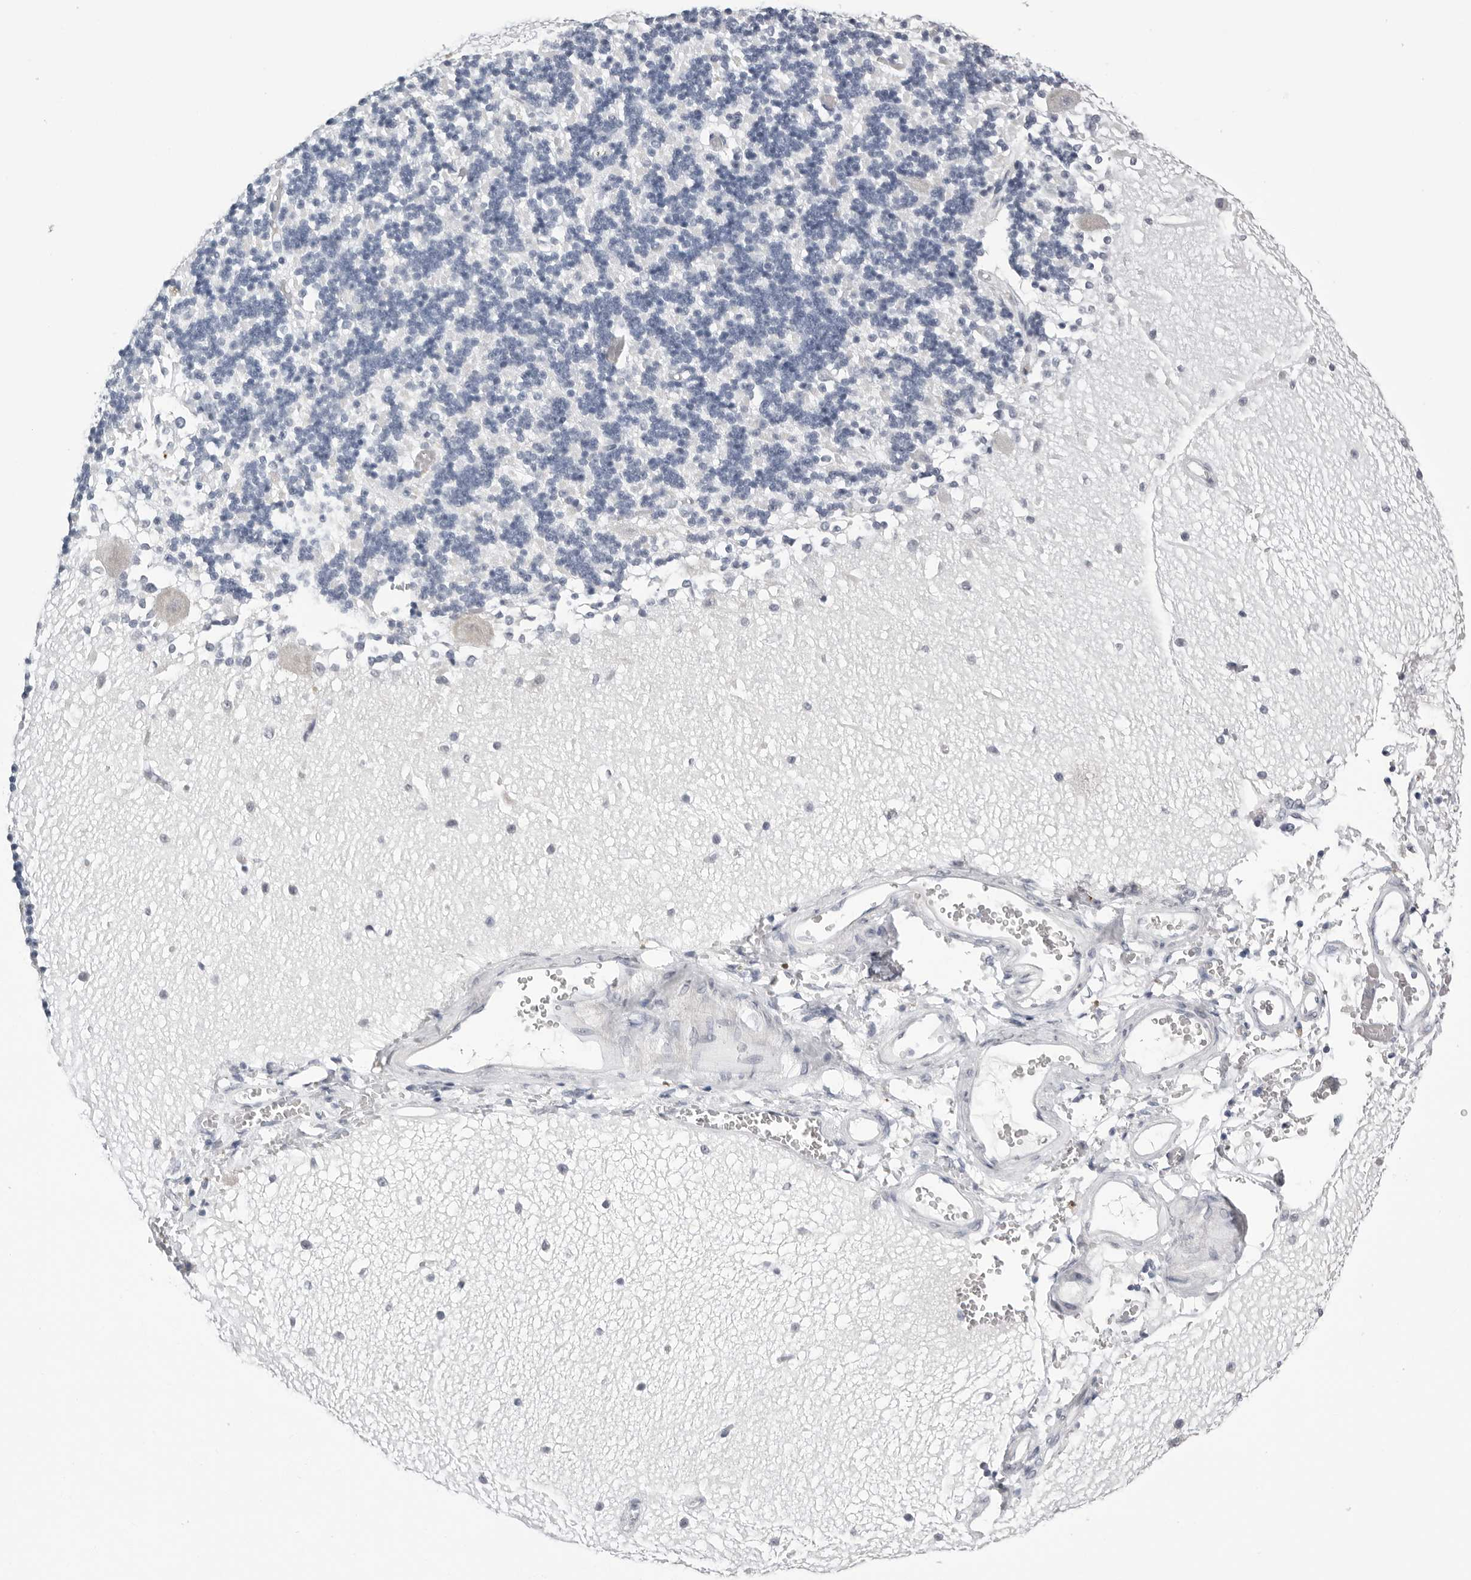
{"staining": {"intensity": "negative", "quantity": "none", "location": "none"}, "tissue": "cerebellum", "cell_type": "Cells in granular layer", "image_type": "normal", "snomed": [{"axis": "morphology", "description": "Normal tissue, NOS"}, {"axis": "topography", "description": "Cerebellum"}], "caption": "An immunohistochemistry (IHC) micrograph of normal cerebellum is shown. There is no staining in cells in granular layer of cerebellum.", "gene": "ZNF502", "patient": {"sex": "male", "age": 37}}